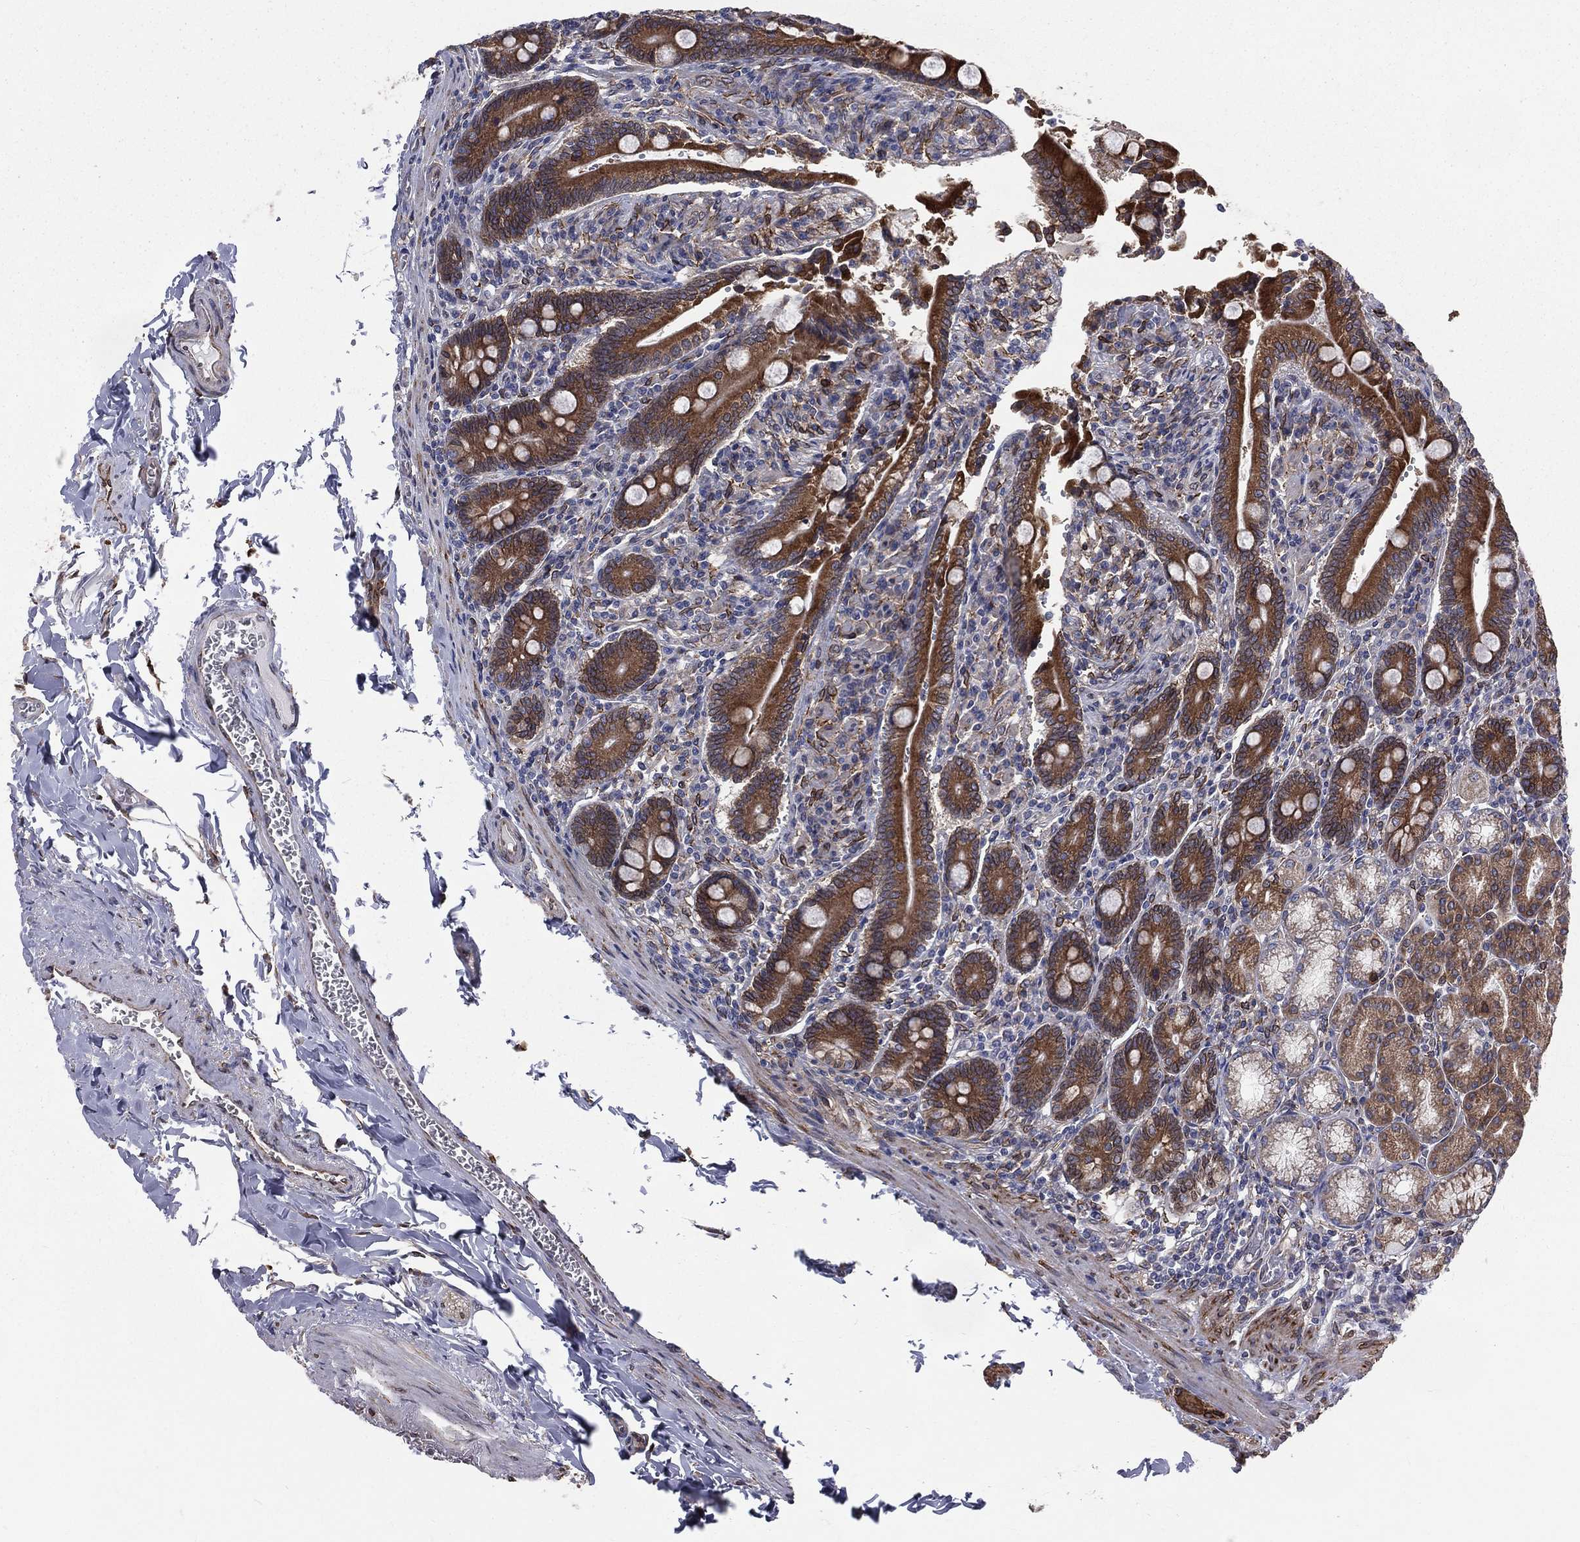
{"staining": {"intensity": "strong", "quantity": ">75%", "location": "cytoplasmic/membranous"}, "tissue": "duodenum", "cell_type": "Glandular cells", "image_type": "normal", "snomed": [{"axis": "morphology", "description": "Normal tissue, NOS"}, {"axis": "topography", "description": "Duodenum"}], "caption": "Duodenum stained with a brown dye exhibits strong cytoplasmic/membranous positive positivity in approximately >75% of glandular cells.", "gene": "PGRMC1", "patient": {"sex": "female", "age": 62}}